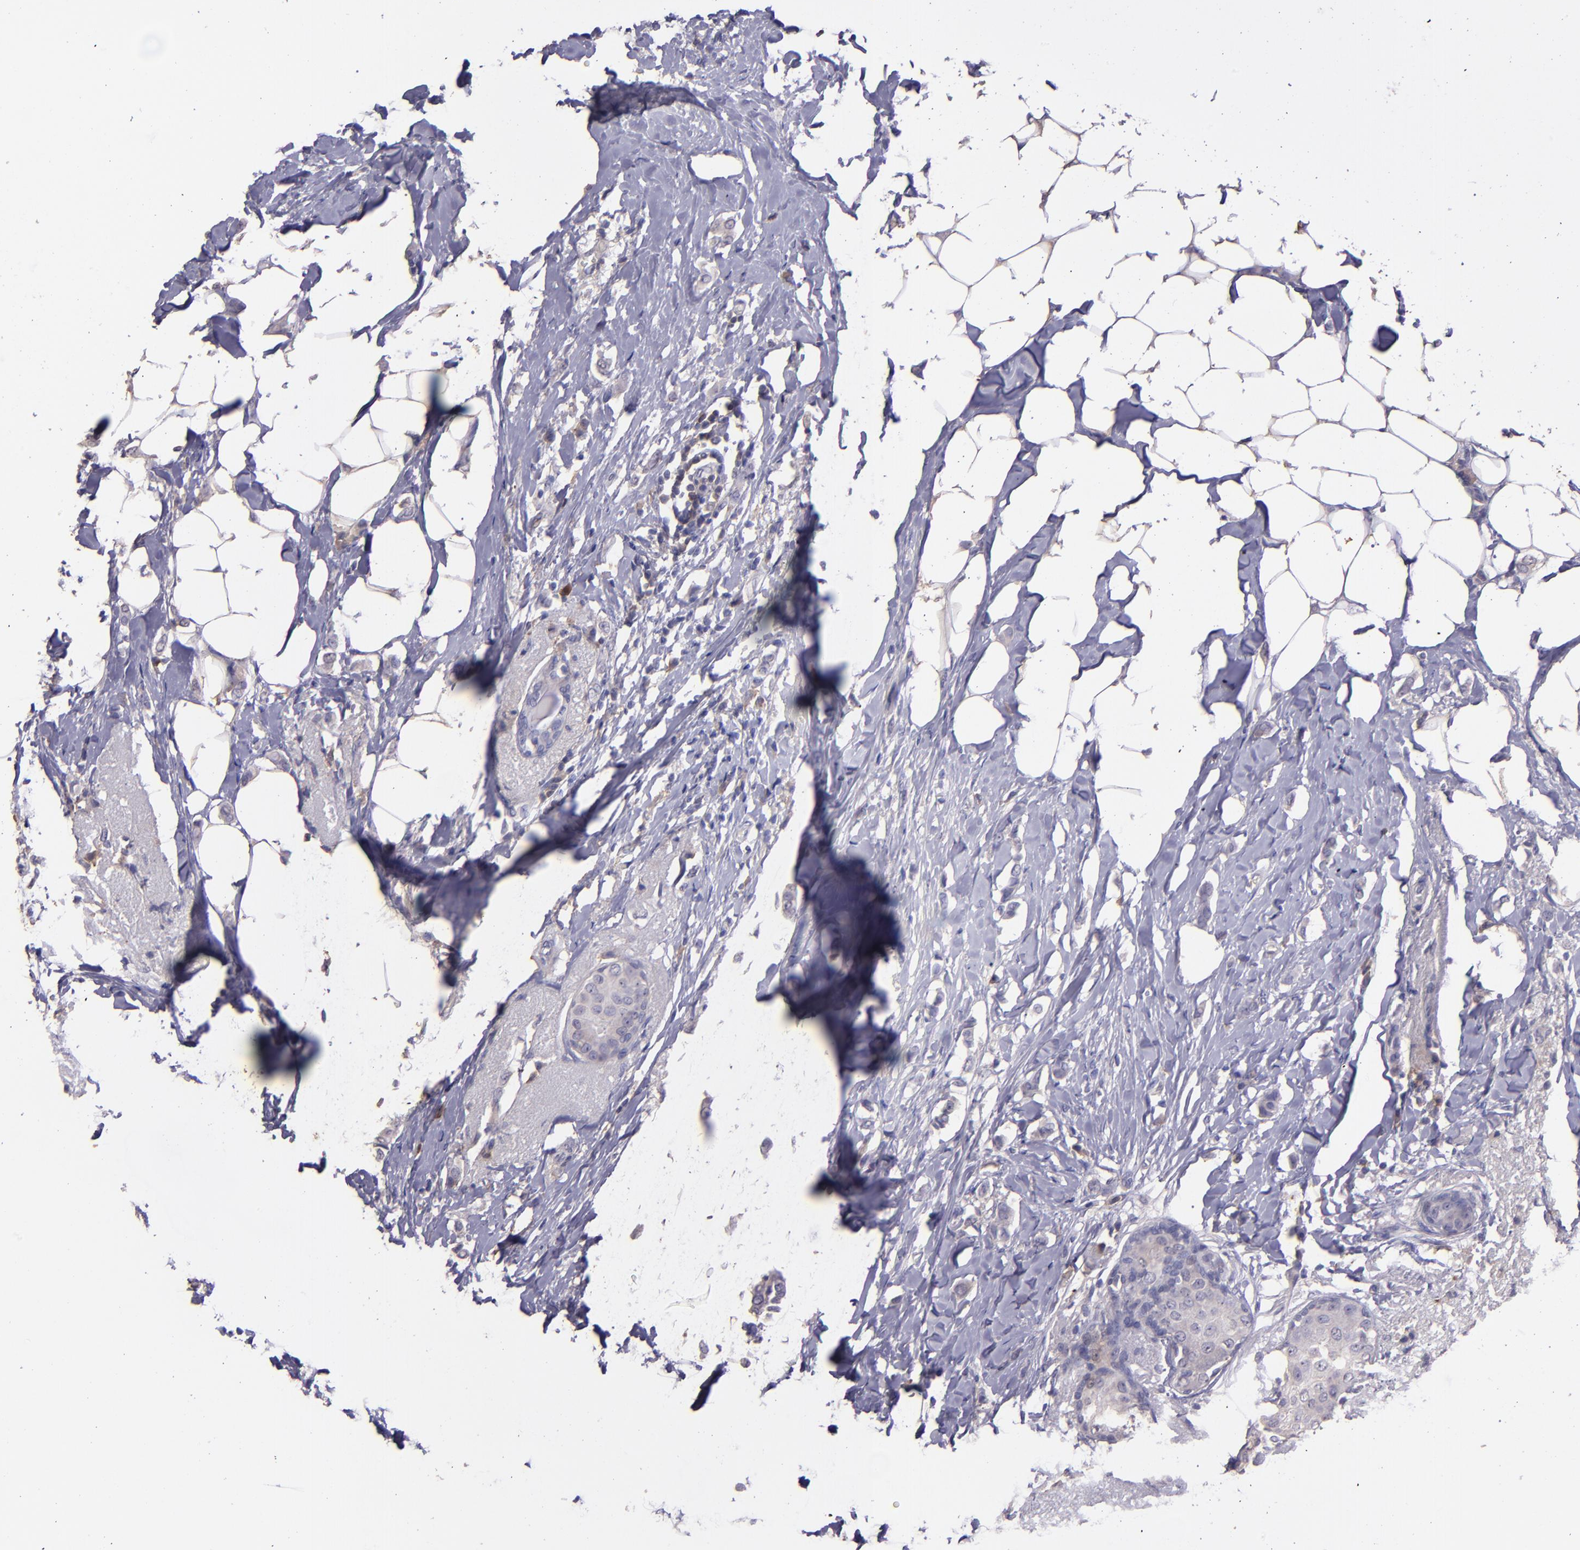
{"staining": {"intensity": "weak", "quantity": "<25%", "location": "cytoplasmic/membranous"}, "tissue": "breast cancer", "cell_type": "Tumor cells", "image_type": "cancer", "snomed": [{"axis": "morphology", "description": "Lobular carcinoma"}, {"axis": "topography", "description": "Breast"}], "caption": "Human breast cancer (lobular carcinoma) stained for a protein using IHC reveals no expression in tumor cells.", "gene": "PAPPA", "patient": {"sex": "female", "age": 55}}